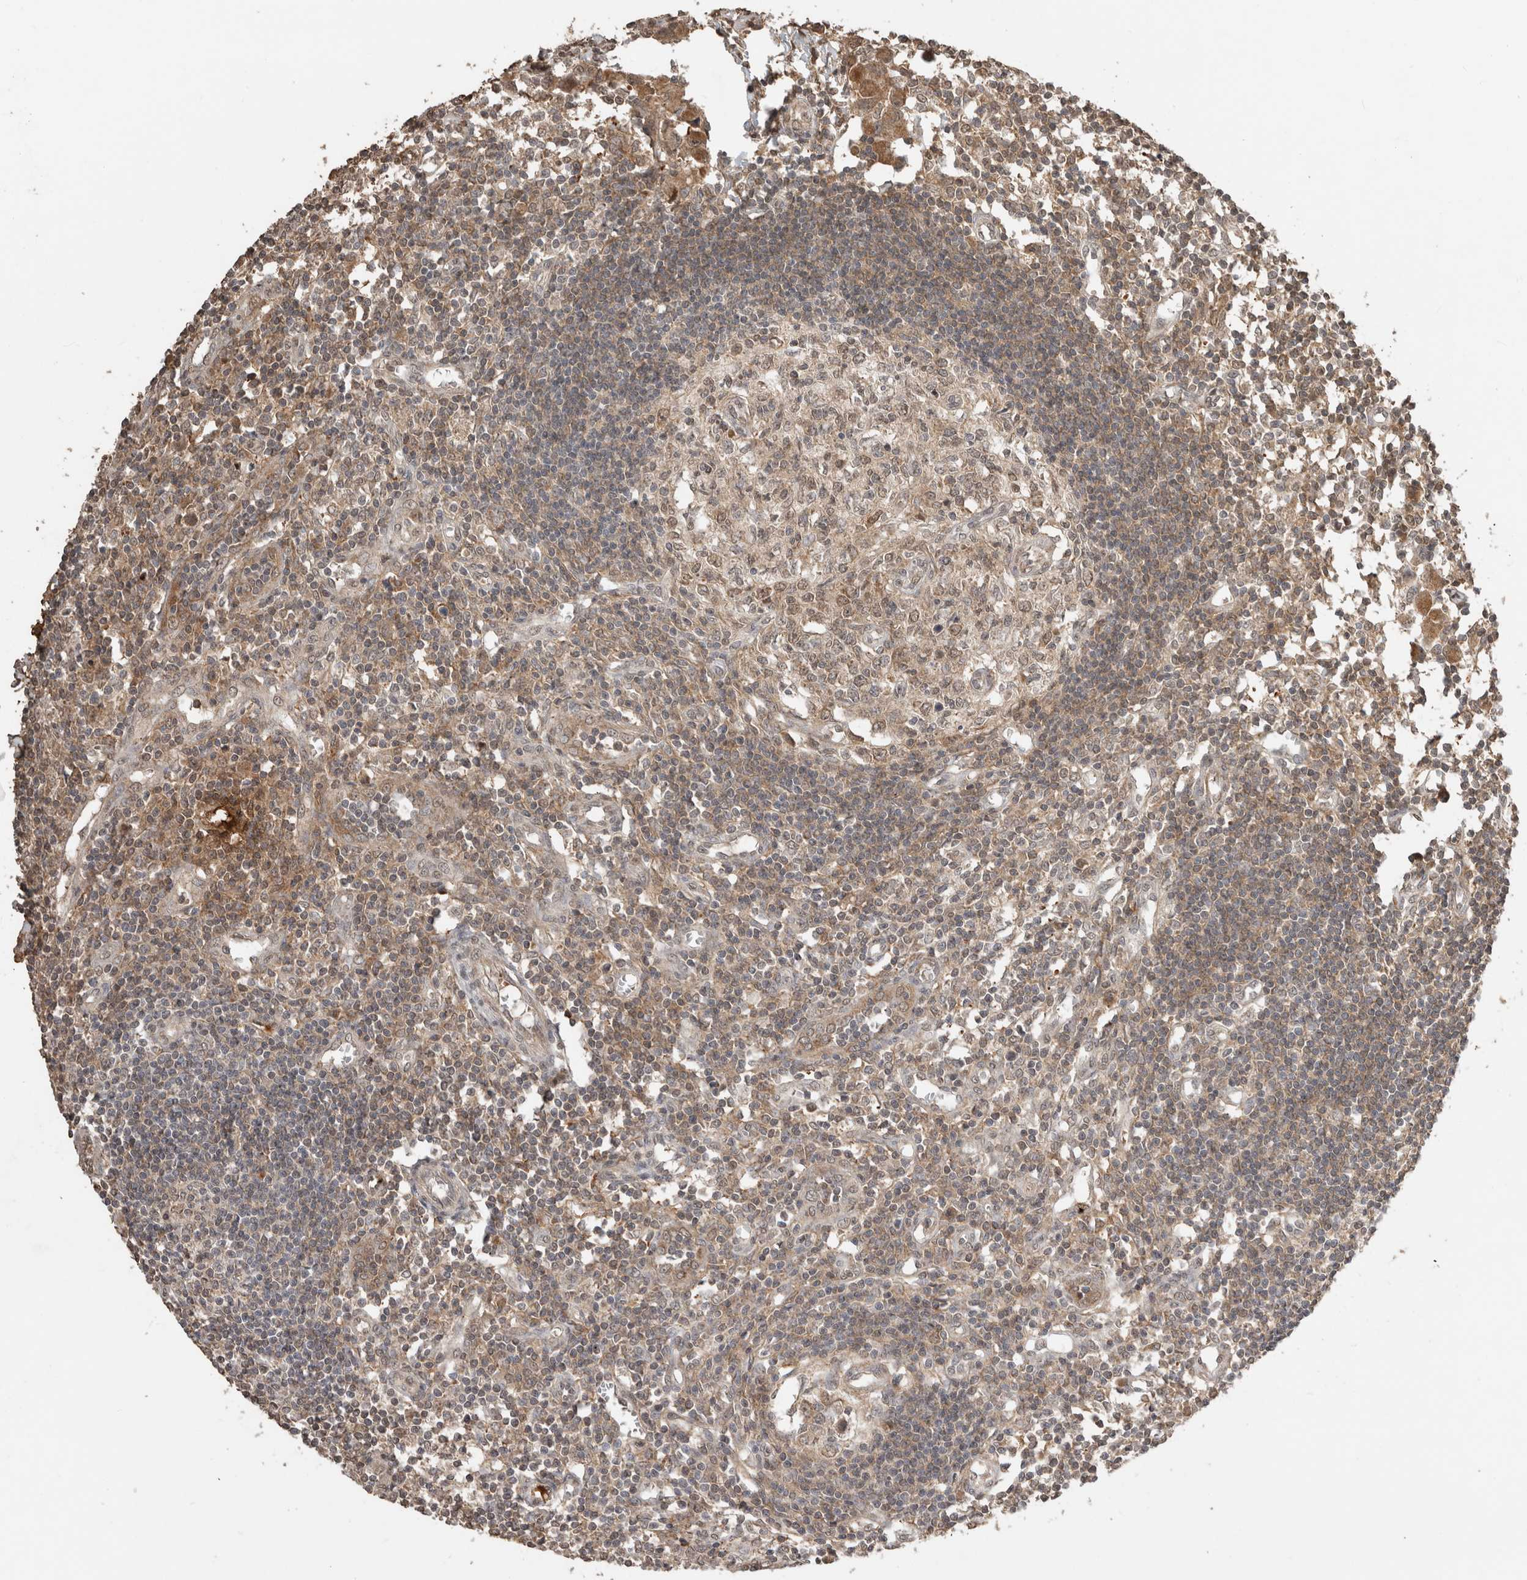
{"staining": {"intensity": "weak", "quantity": ">75%", "location": "cytoplasmic/membranous"}, "tissue": "lymph node", "cell_type": "Germinal center cells", "image_type": "normal", "snomed": [{"axis": "morphology", "description": "Normal tissue, NOS"}, {"axis": "morphology", "description": "Malignant melanoma, Metastatic site"}, {"axis": "topography", "description": "Lymph node"}], "caption": "This histopathology image exhibits normal lymph node stained with immunohistochemistry to label a protein in brown. The cytoplasmic/membranous of germinal center cells show weak positivity for the protein. Nuclei are counter-stained blue.", "gene": "FAM3A", "patient": {"sex": "male", "age": 41}}